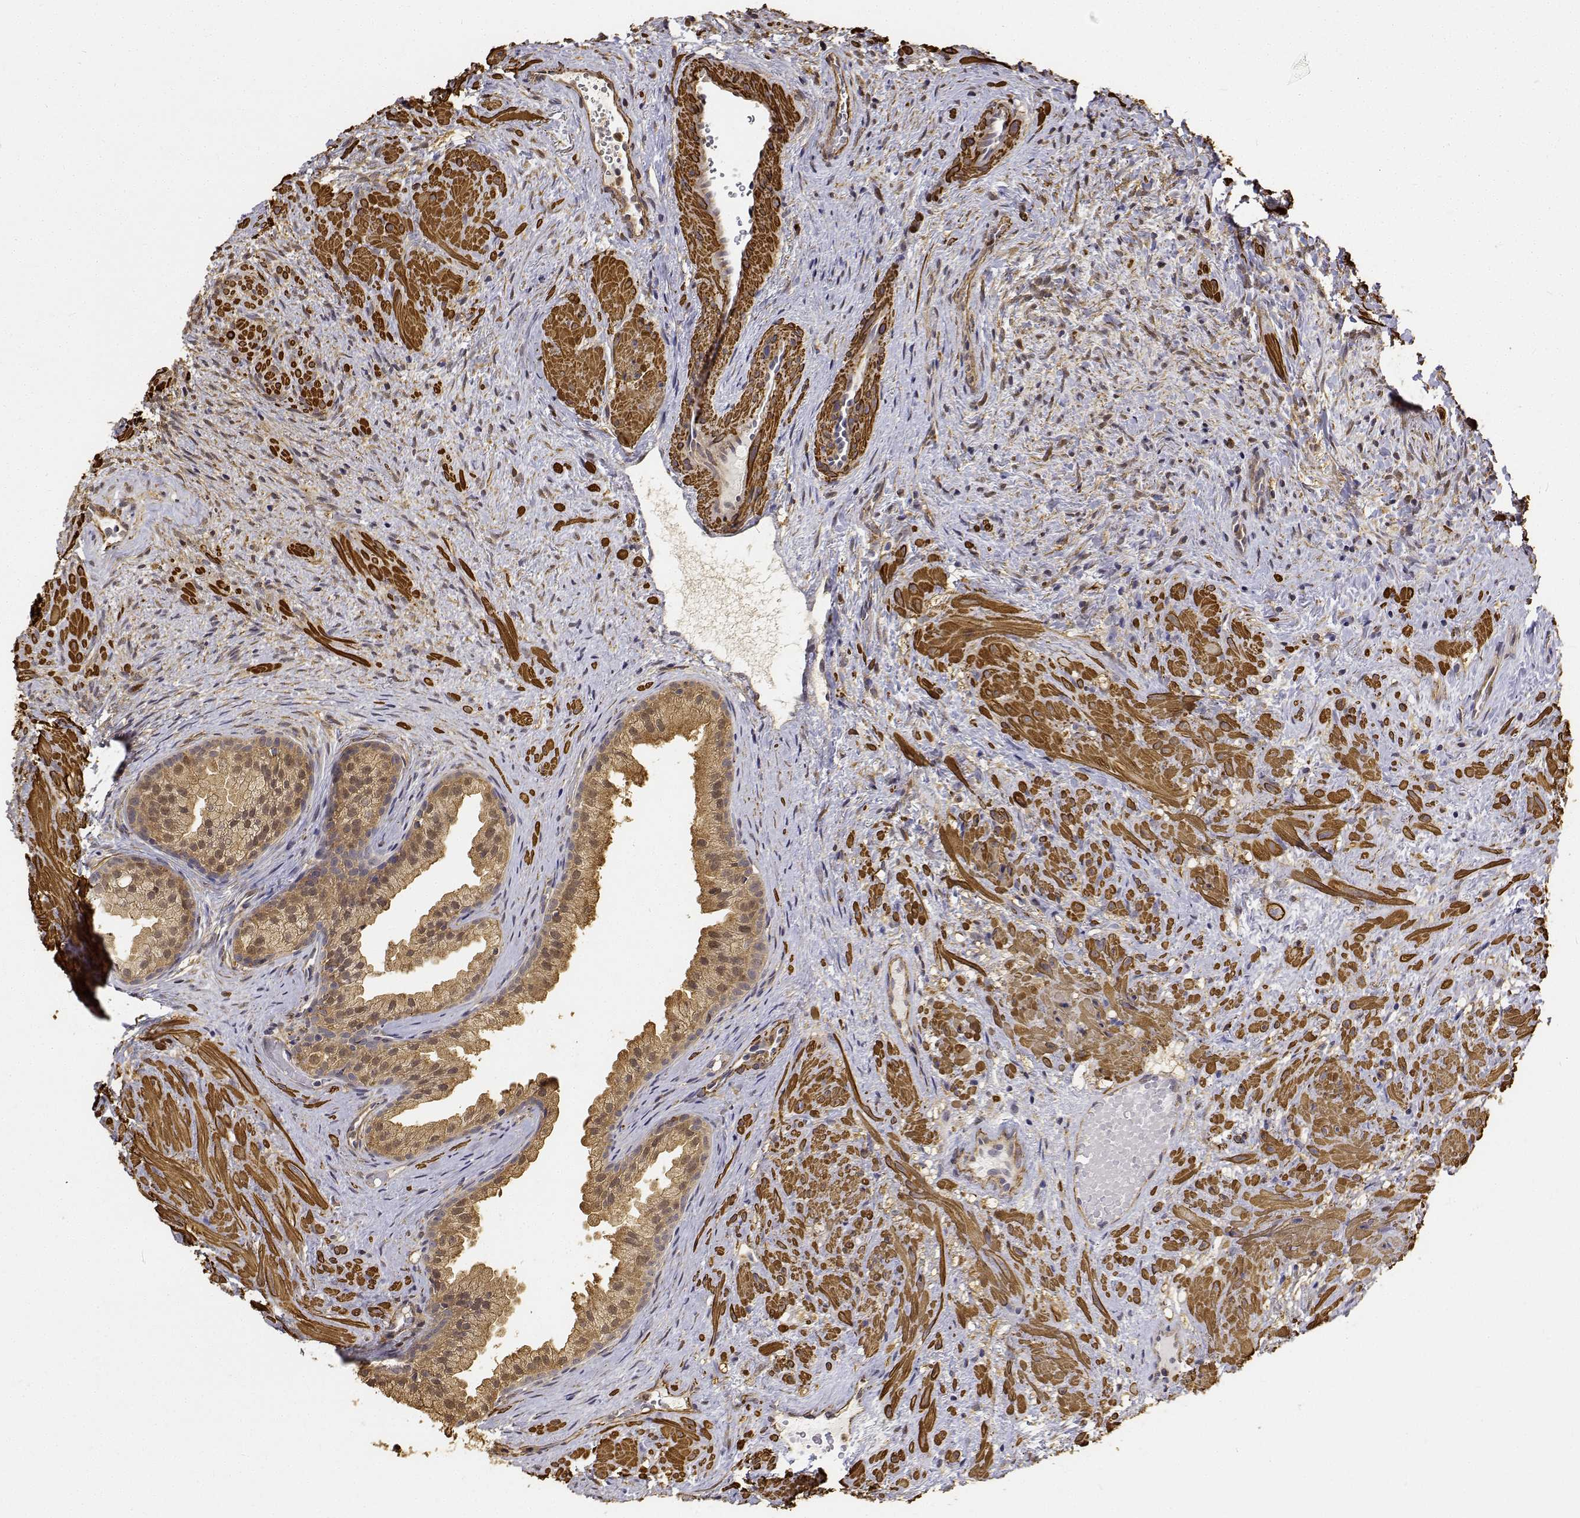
{"staining": {"intensity": "moderate", "quantity": ">75%", "location": "cytoplasmic/membranous,nuclear"}, "tissue": "prostate cancer", "cell_type": "Tumor cells", "image_type": "cancer", "snomed": [{"axis": "morphology", "description": "Adenocarcinoma, High grade"}, {"axis": "topography", "description": "Prostate"}], "caption": "The photomicrograph demonstrates a brown stain indicating the presence of a protein in the cytoplasmic/membranous and nuclear of tumor cells in prostate cancer.", "gene": "PCID2", "patient": {"sex": "male", "age": 90}}